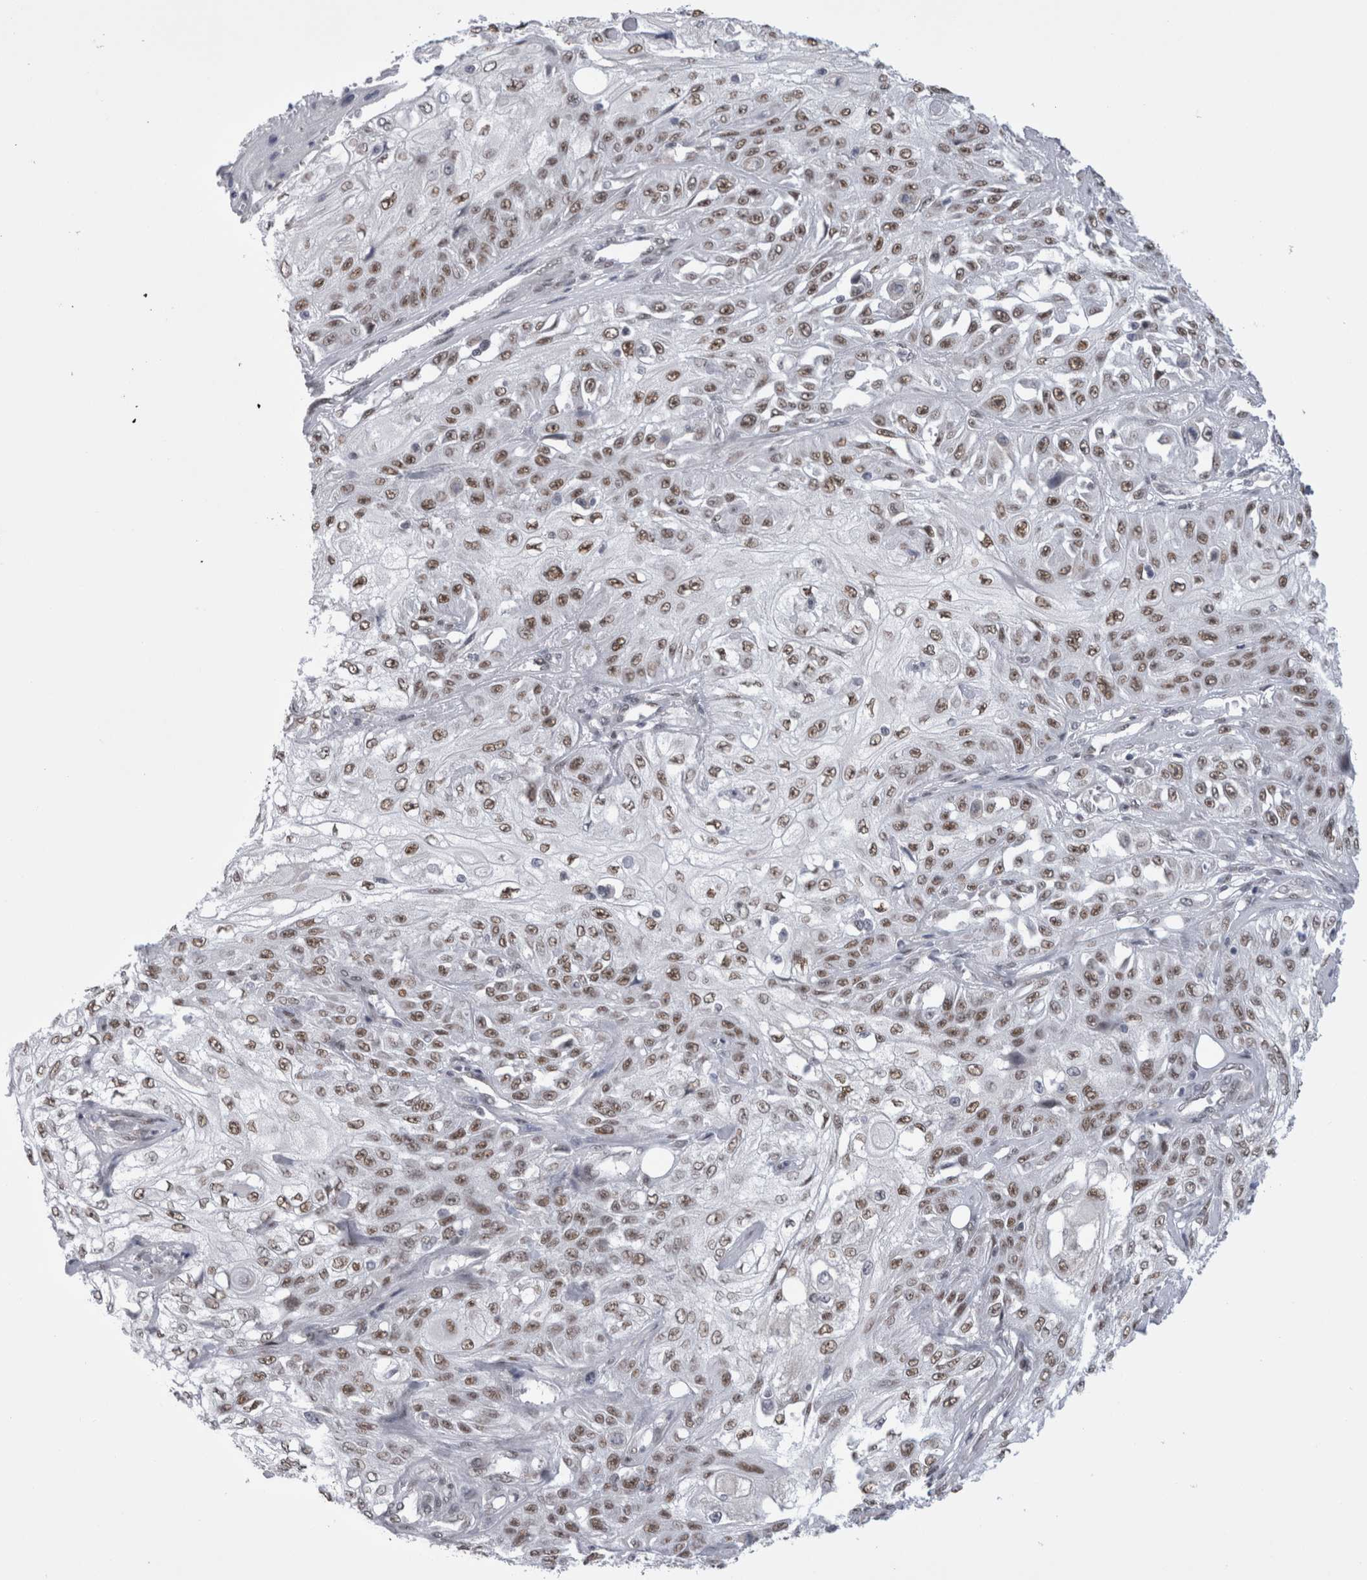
{"staining": {"intensity": "moderate", "quantity": ">75%", "location": "nuclear"}, "tissue": "skin cancer", "cell_type": "Tumor cells", "image_type": "cancer", "snomed": [{"axis": "morphology", "description": "Squamous cell carcinoma, NOS"}, {"axis": "morphology", "description": "Squamous cell carcinoma, metastatic, NOS"}, {"axis": "topography", "description": "Skin"}, {"axis": "topography", "description": "Lymph node"}], "caption": "Protein staining shows moderate nuclear positivity in about >75% of tumor cells in skin metastatic squamous cell carcinoma. Using DAB (brown) and hematoxylin (blue) stains, captured at high magnification using brightfield microscopy.", "gene": "API5", "patient": {"sex": "male", "age": 75}}